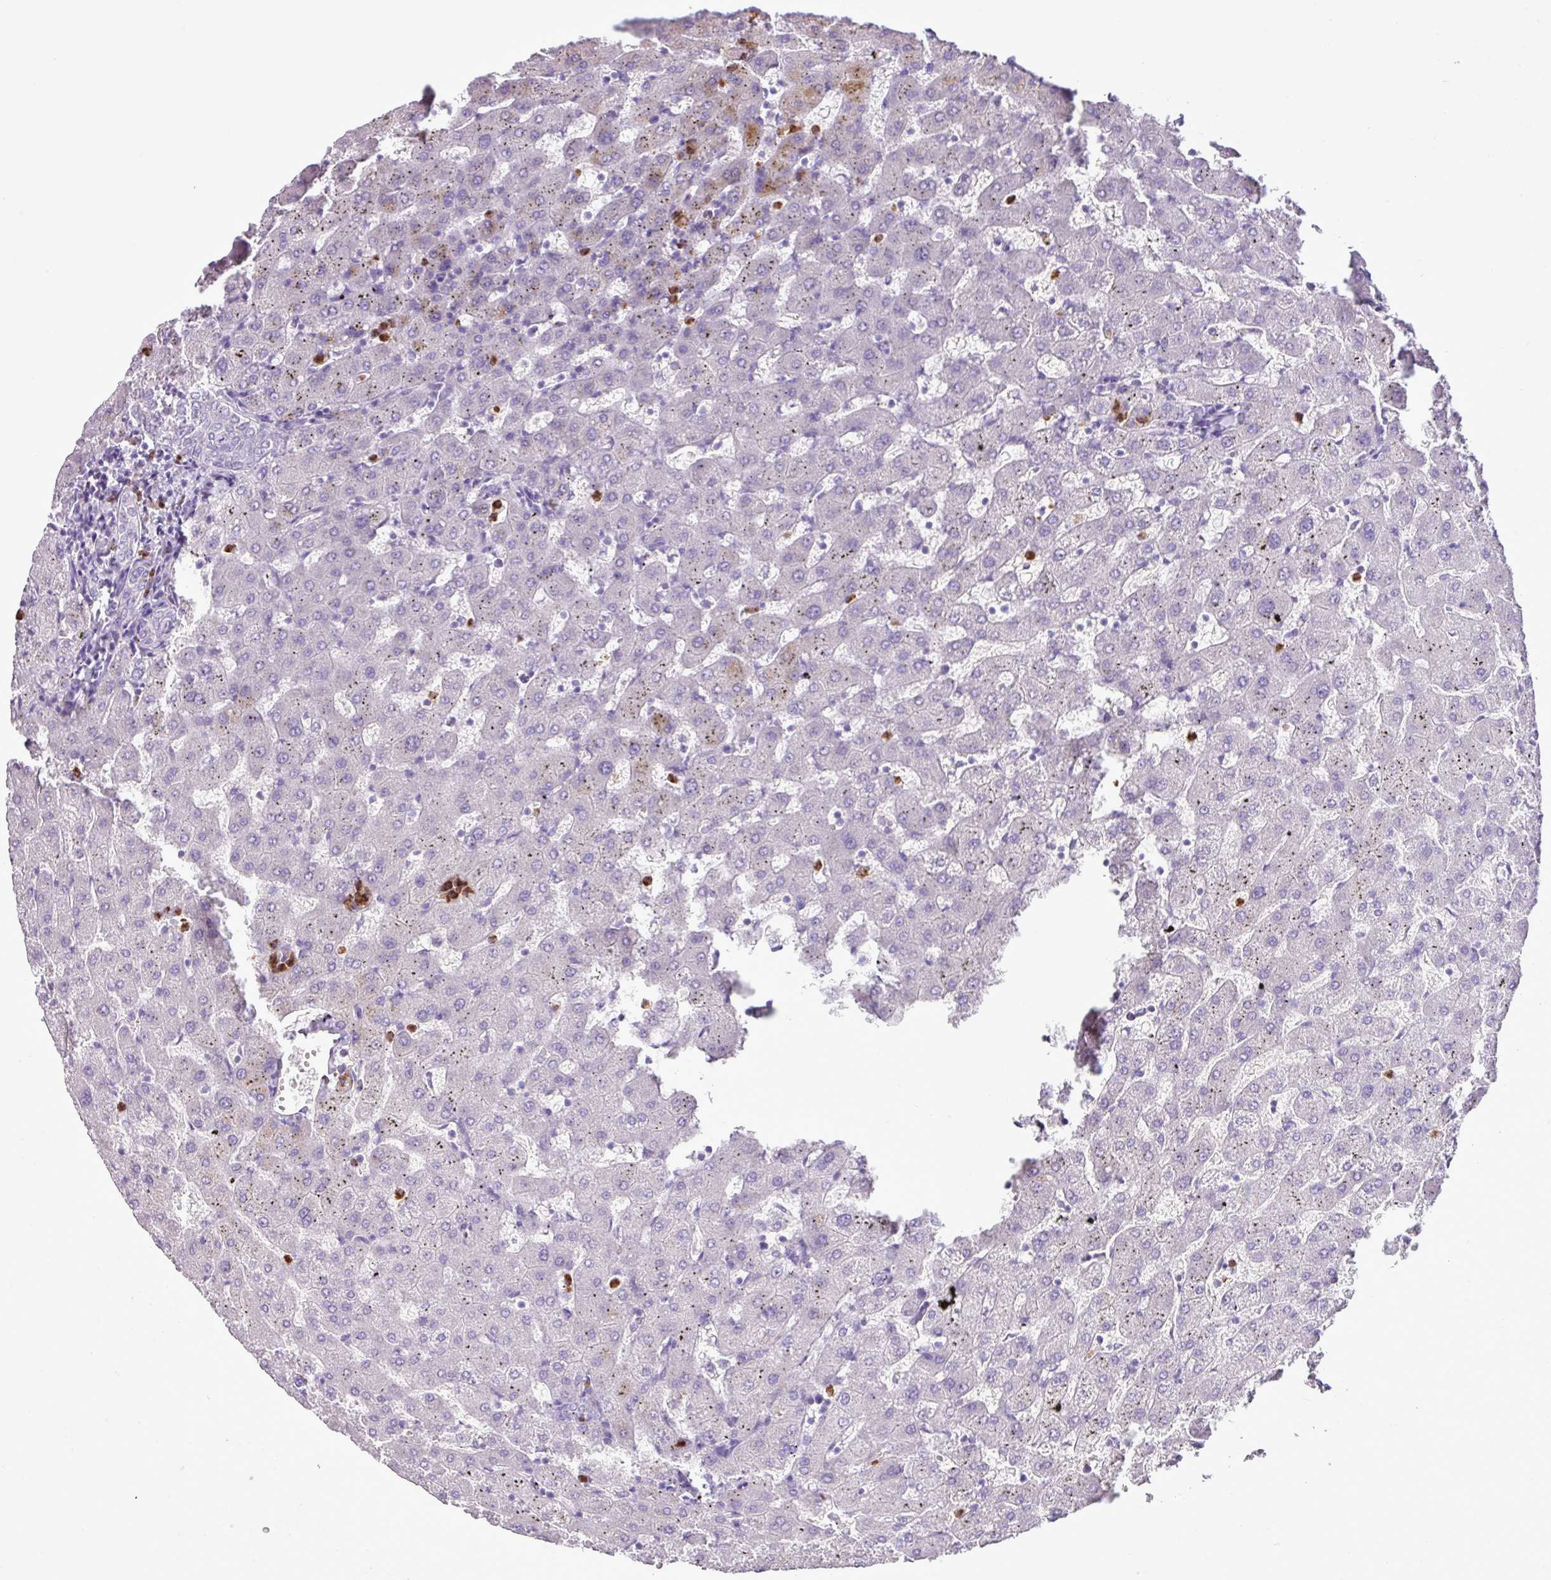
{"staining": {"intensity": "negative", "quantity": "none", "location": "none"}, "tissue": "liver", "cell_type": "Cholangiocytes", "image_type": "normal", "snomed": [{"axis": "morphology", "description": "Normal tissue, NOS"}, {"axis": "topography", "description": "Liver"}], "caption": "Photomicrograph shows no protein positivity in cholangiocytes of unremarkable liver. The staining was performed using DAB to visualize the protein expression in brown, while the nuclei were stained in blue with hematoxylin (Magnification: 20x).", "gene": "HTR3E", "patient": {"sex": "female", "age": 63}}